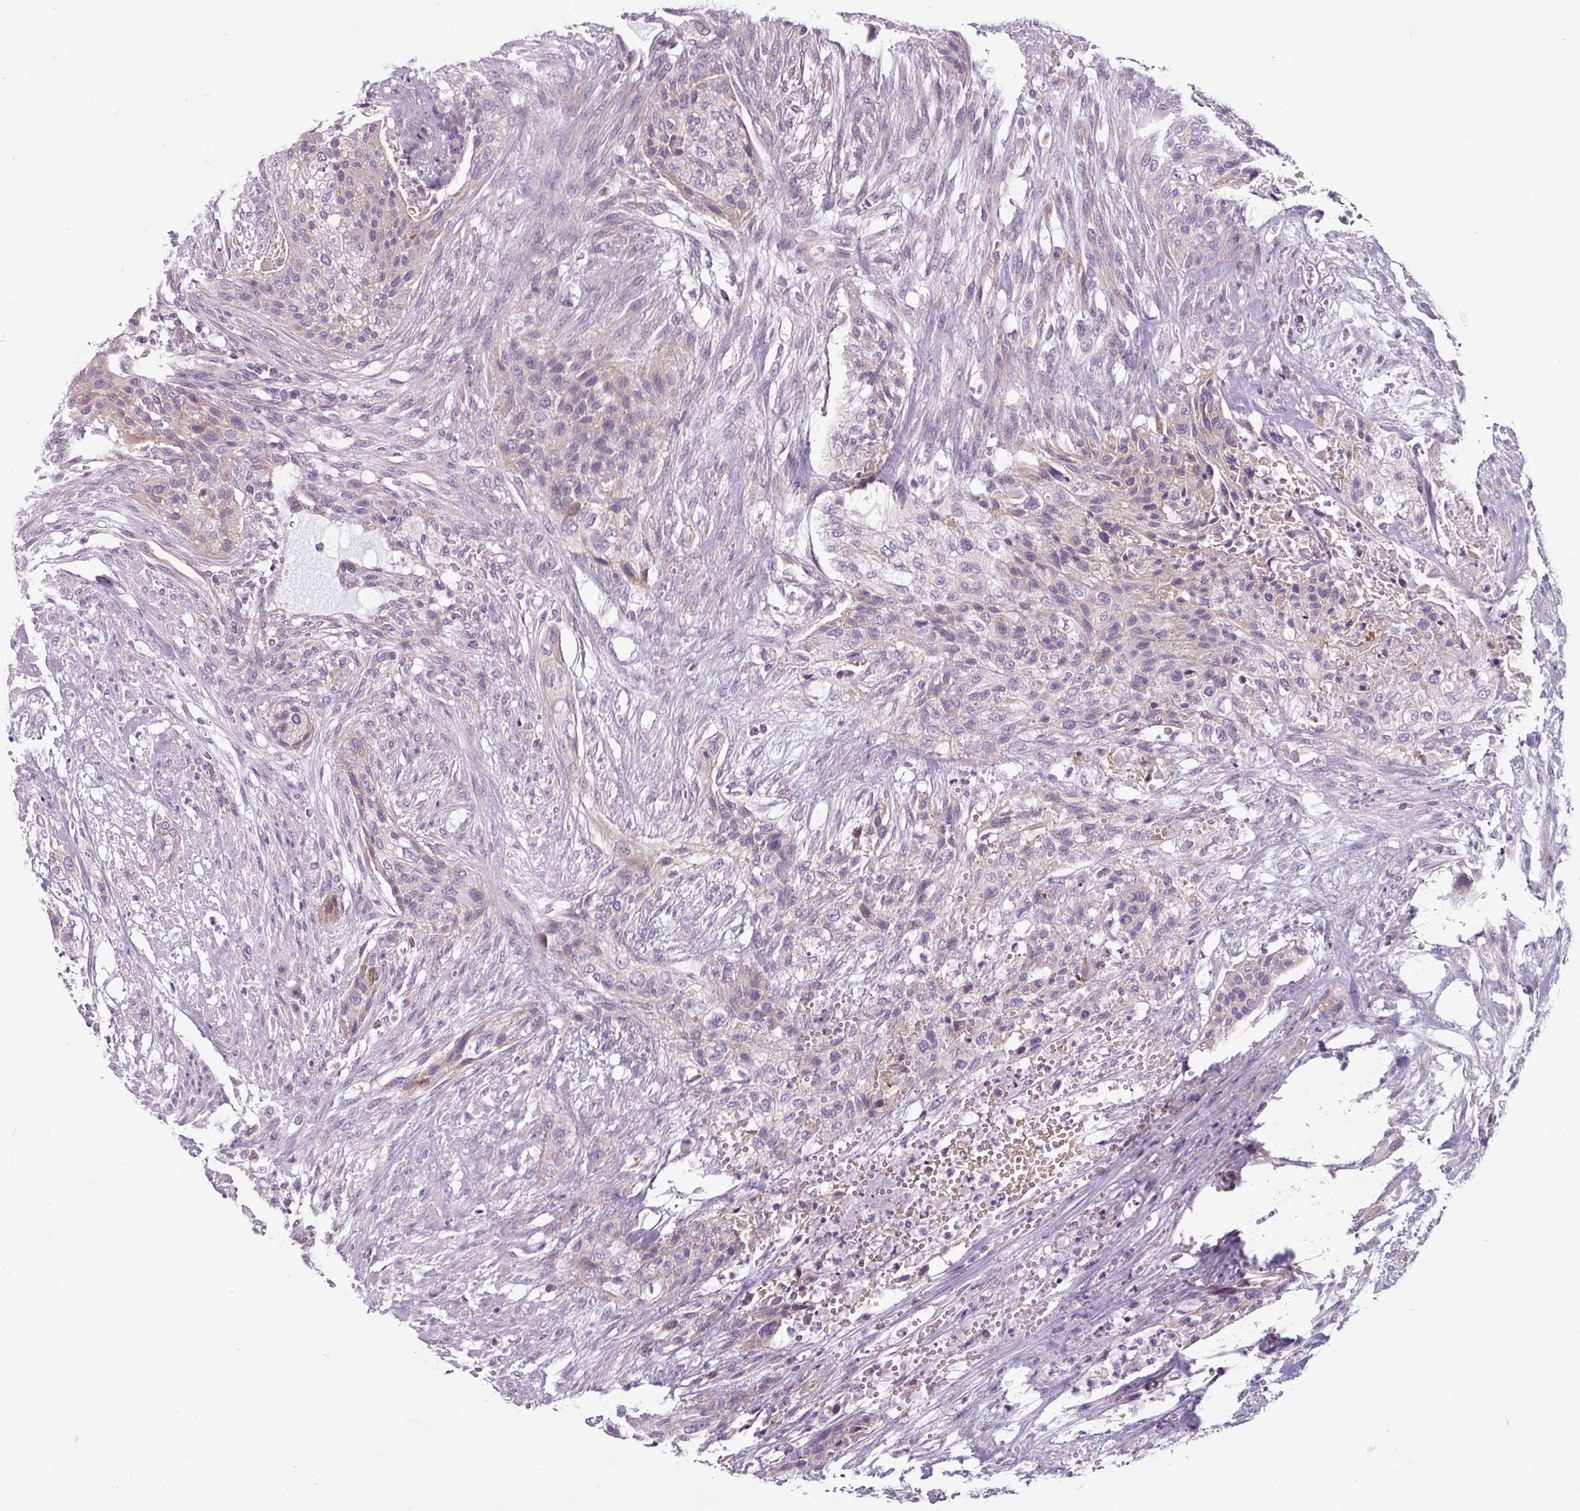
{"staining": {"intensity": "weak", "quantity": "<25%", "location": "cytoplasmic/membranous"}, "tissue": "urothelial cancer", "cell_type": "Tumor cells", "image_type": "cancer", "snomed": [{"axis": "morphology", "description": "Urothelial carcinoma, High grade"}, {"axis": "topography", "description": "Urinary bladder"}], "caption": "This is an IHC image of urothelial carcinoma (high-grade). There is no expression in tumor cells.", "gene": "BUD23", "patient": {"sex": "male", "age": 35}}